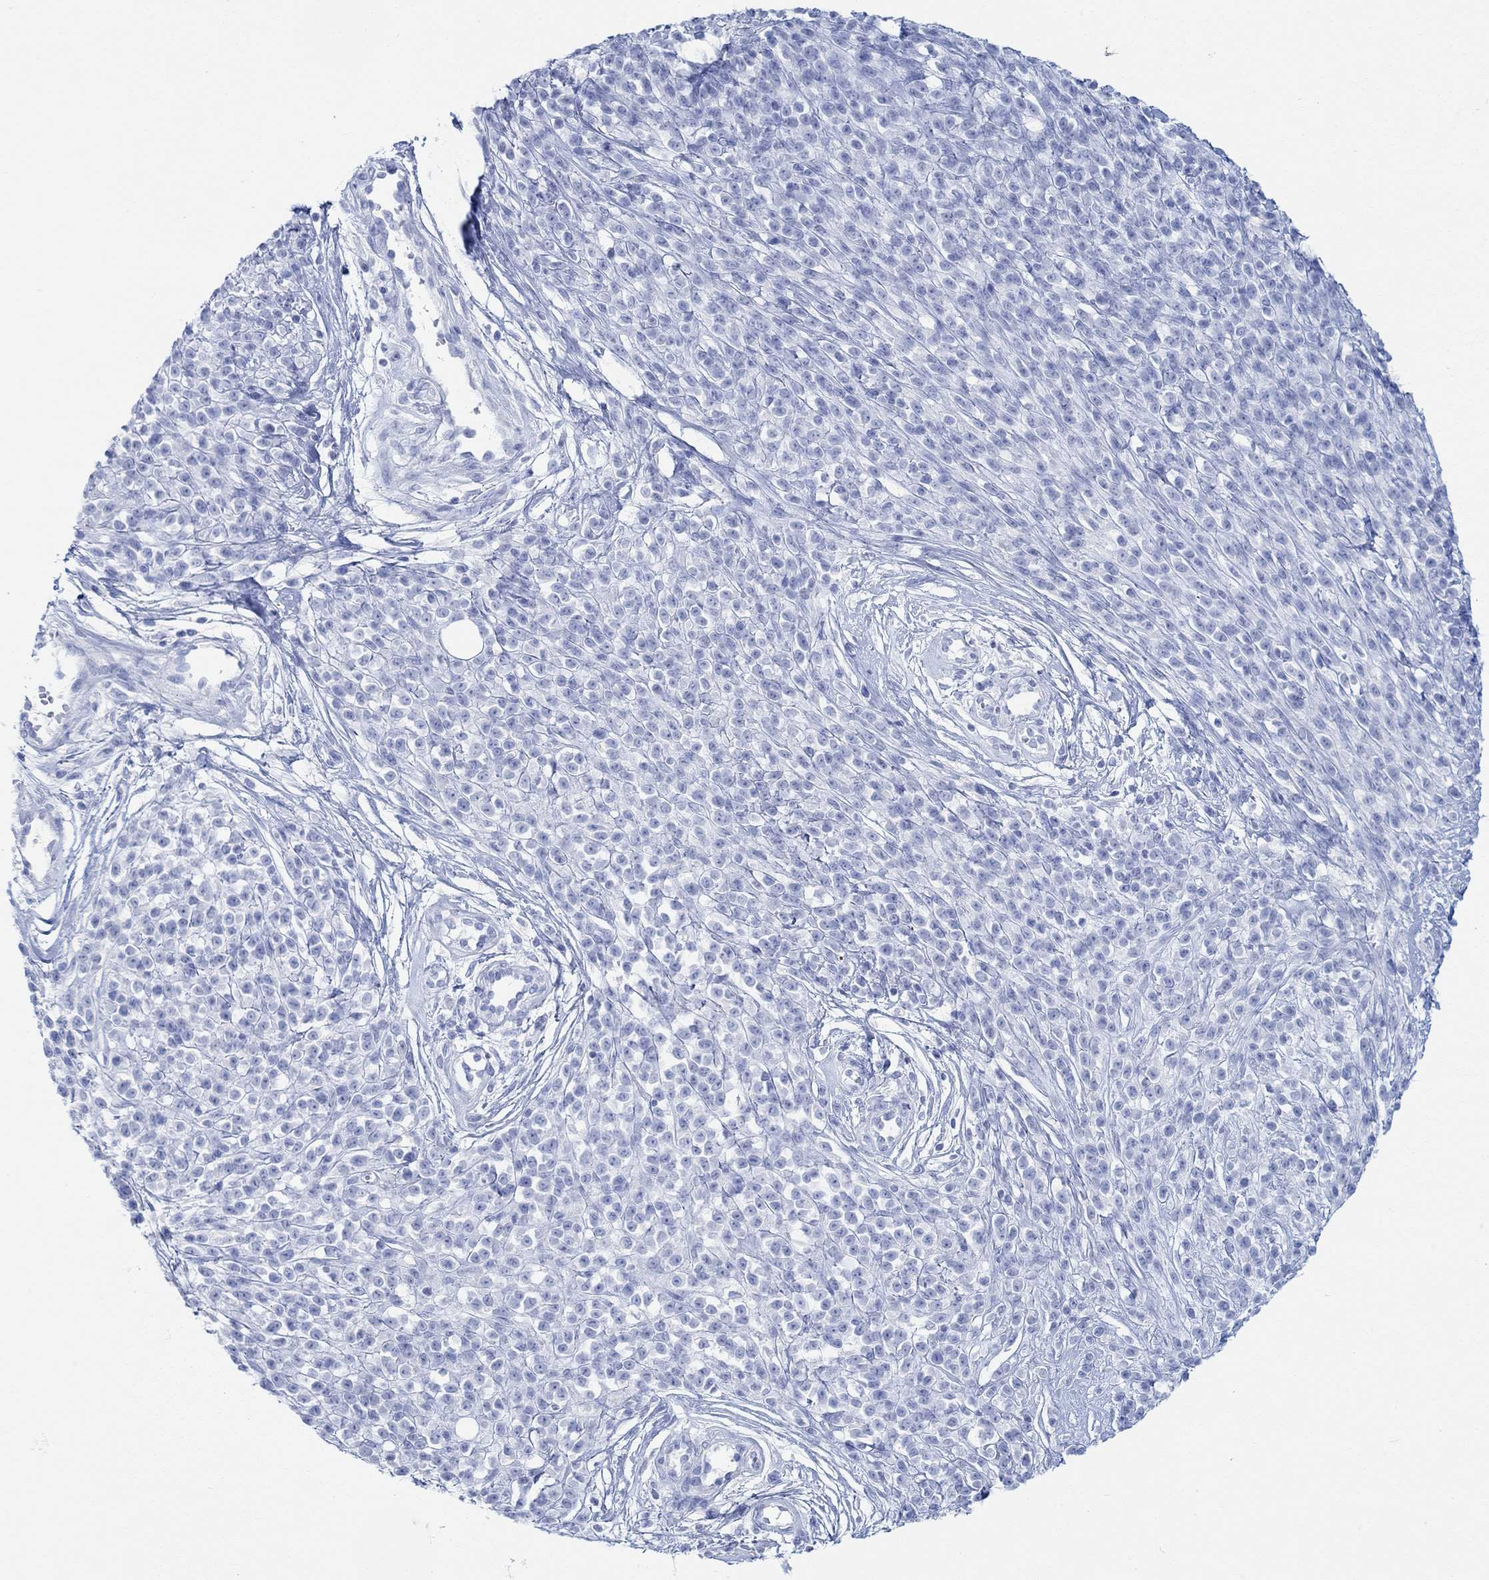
{"staining": {"intensity": "negative", "quantity": "none", "location": "none"}, "tissue": "melanoma", "cell_type": "Tumor cells", "image_type": "cancer", "snomed": [{"axis": "morphology", "description": "Malignant melanoma, NOS"}, {"axis": "topography", "description": "Skin"}, {"axis": "topography", "description": "Skin of trunk"}], "caption": "High magnification brightfield microscopy of malignant melanoma stained with DAB (brown) and counterstained with hematoxylin (blue): tumor cells show no significant expression.", "gene": "AK8", "patient": {"sex": "male", "age": 74}}